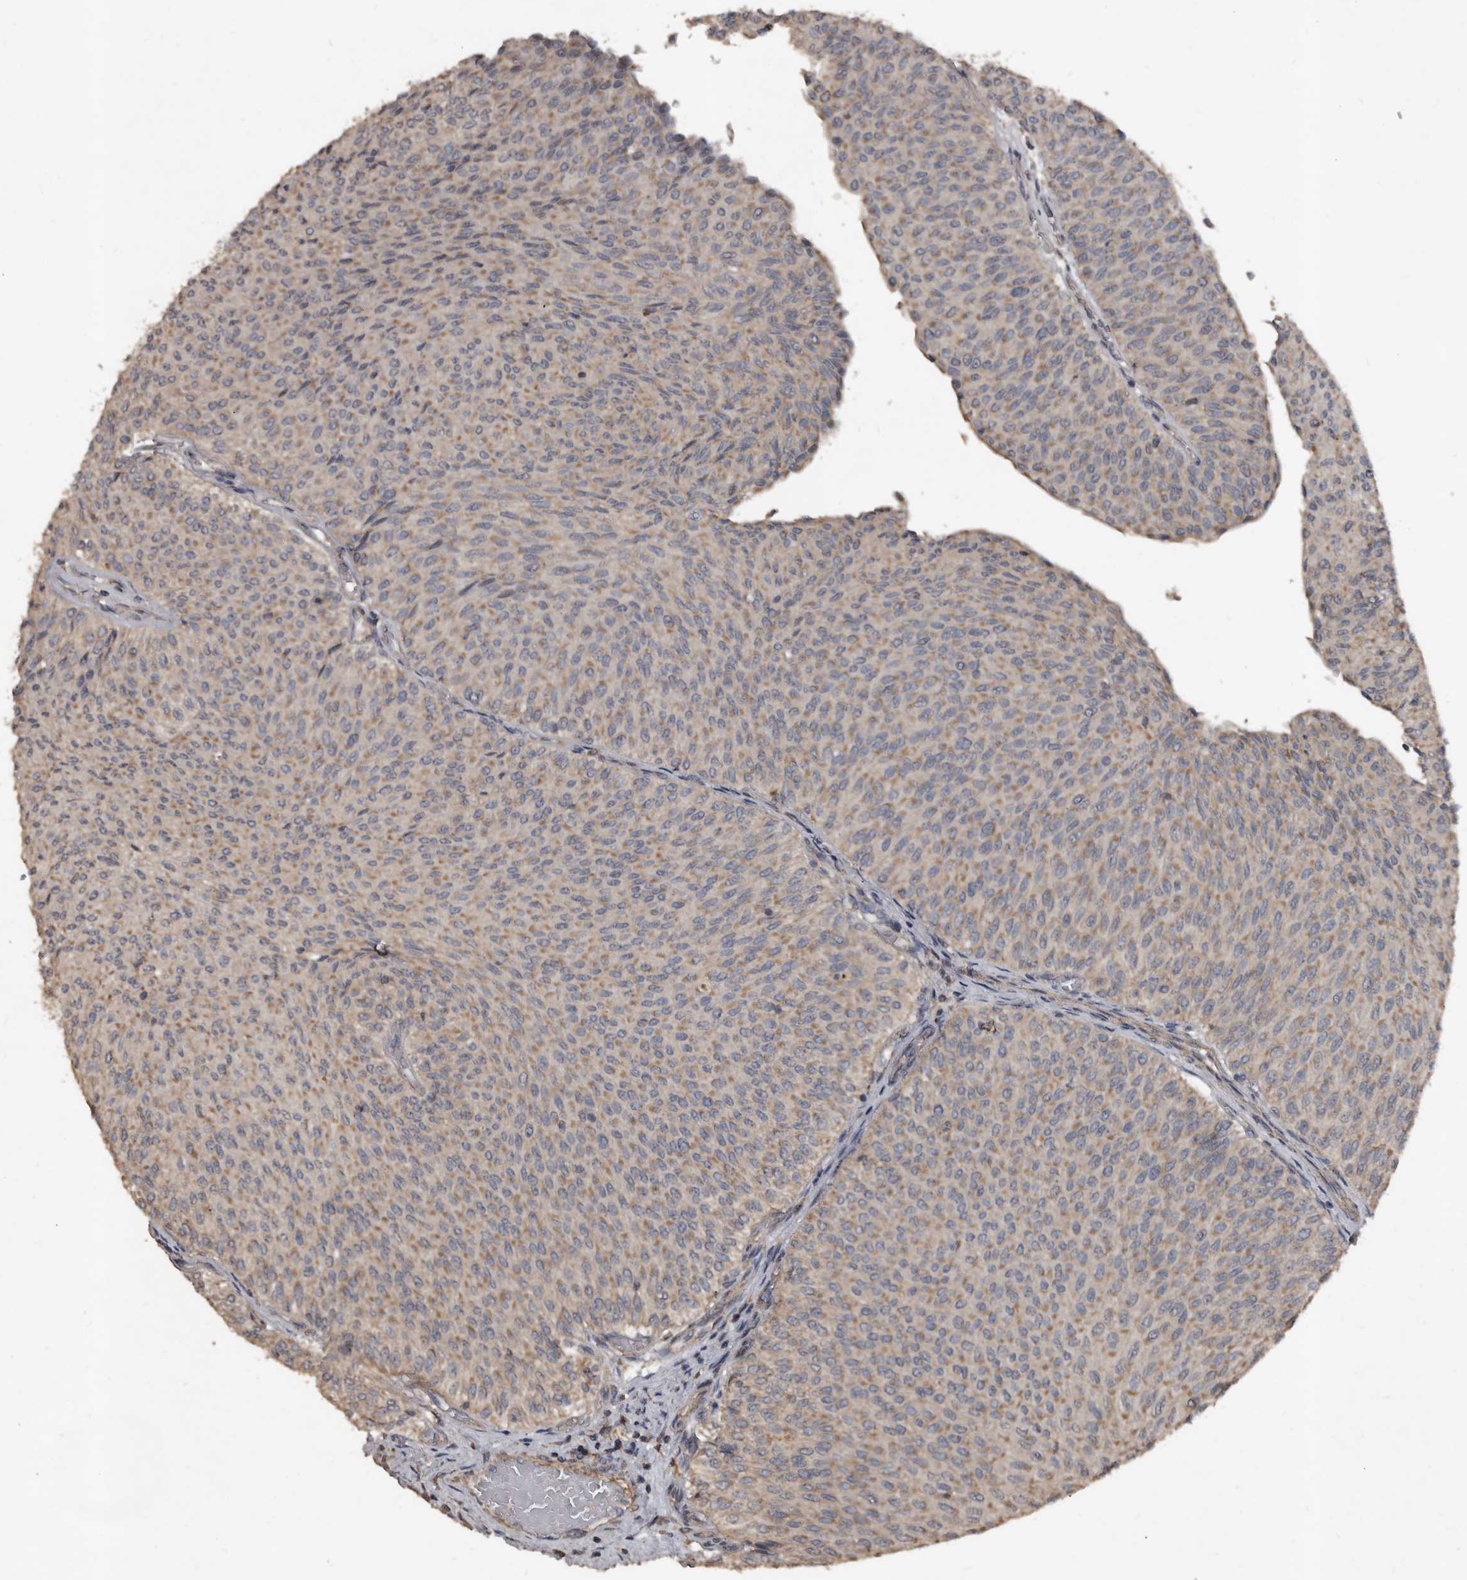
{"staining": {"intensity": "moderate", "quantity": ">75%", "location": "cytoplasmic/membranous"}, "tissue": "urothelial cancer", "cell_type": "Tumor cells", "image_type": "cancer", "snomed": [{"axis": "morphology", "description": "Urothelial carcinoma, Low grade"}, {"axis": "topography", "description": "Urinary bladder"}], "caption": "Protein expression analysis of human low-grade urothelial carcinoma reveals moderate cytoplasmic/membranous positivity in approximately >75% of tumor cells.", "gene": "GREB1", "patient": {"sex": "male", "age": 78}}